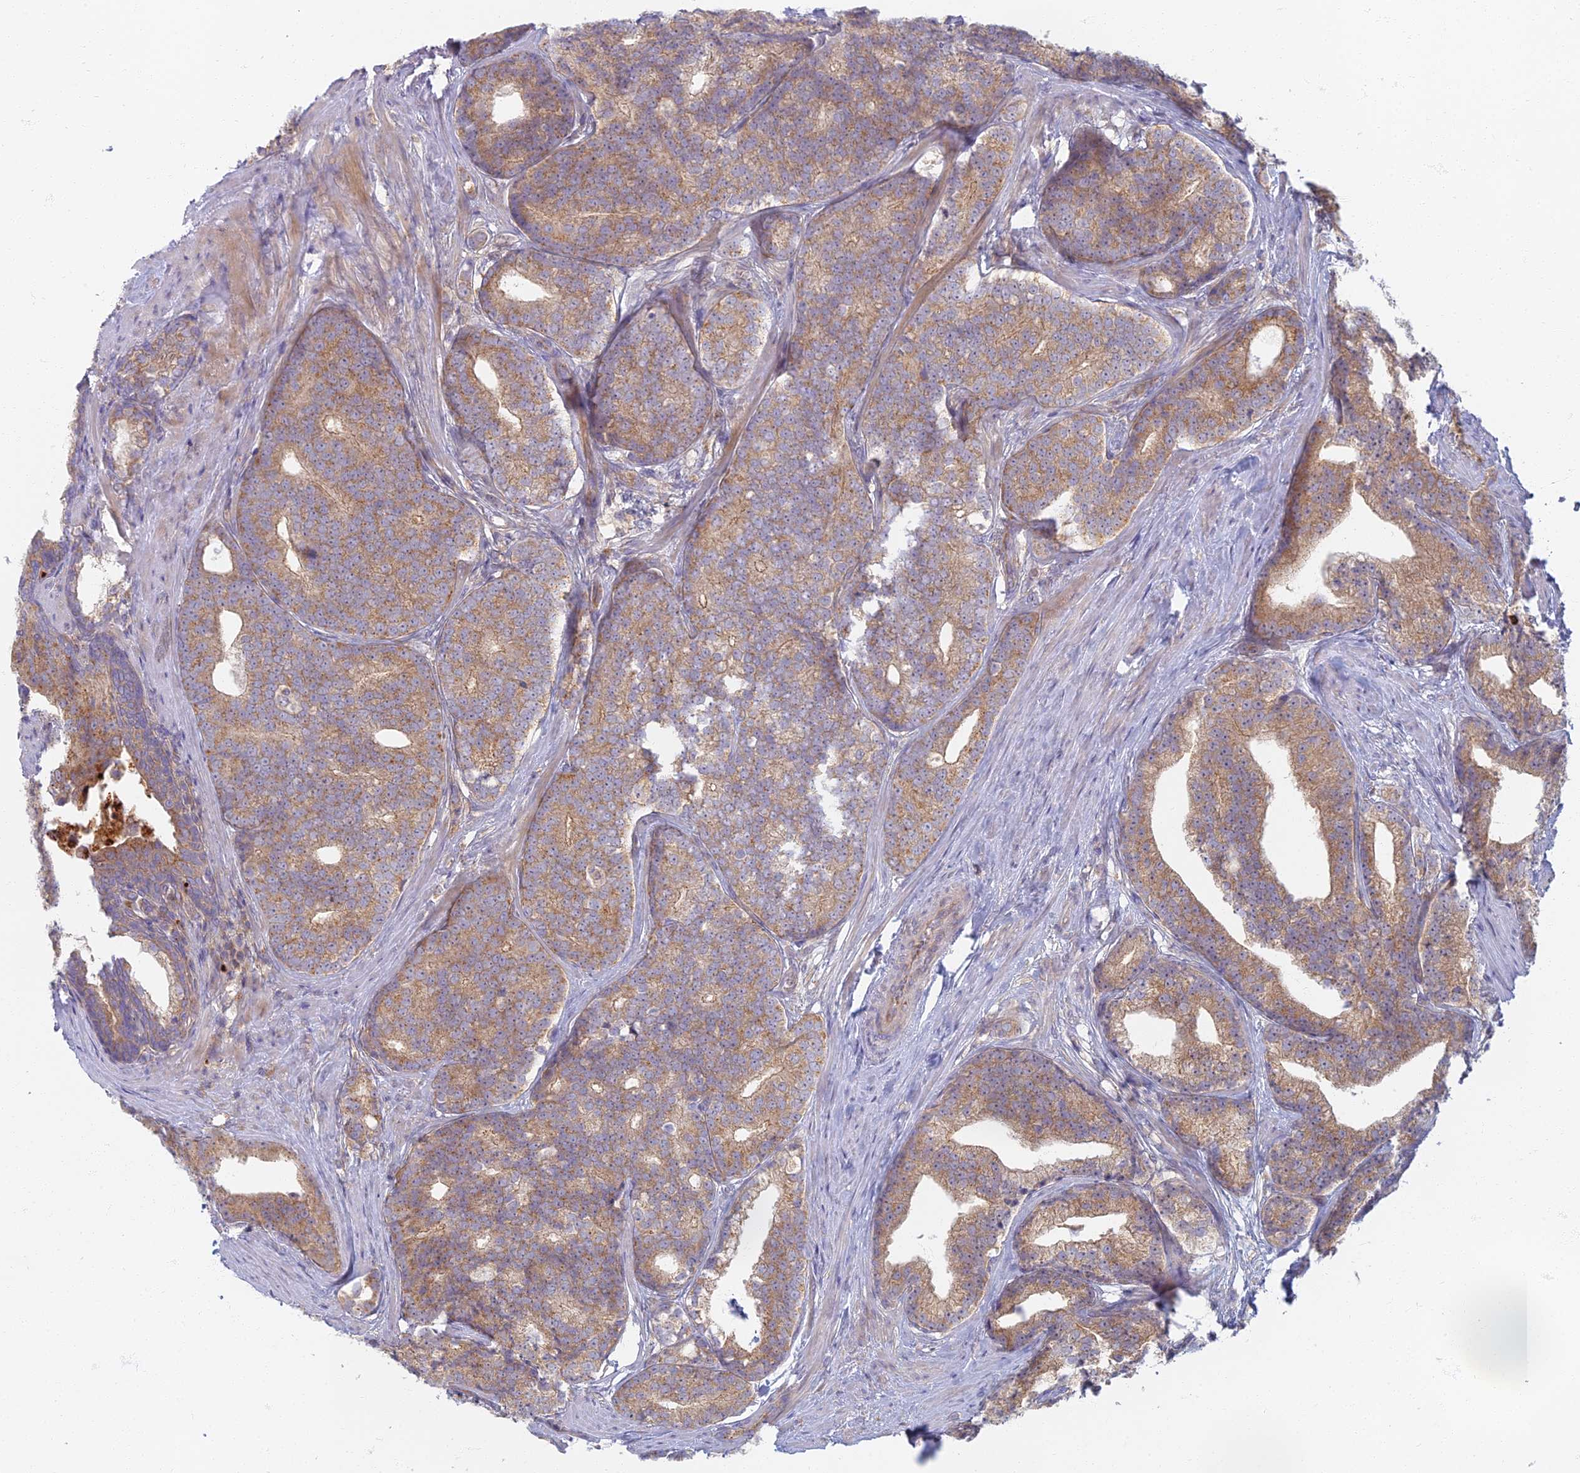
{"staining": {"intensity": "moderate", "quantity": ">75%", "location": "cytoplasmic/membranous"}, "tissue": "prostate cancer", "cell_type": "Tumor cells", "image_type": "cancer", "snomed": [{"axis": "morphology", "description": "Adenocarcinoma, Low grade"}, {"axis": "topography", "description": "Prostate"}], "caption": "High-magnification brightfield microscopy of prostate cancer (adenocarcinoma (low-grade)) stained with DAB (3,3'-diaminobenzidine) (brown) and counterstained with hematoxylin (blue). tumor cells exhibit moderate cytoplasmic/membranous staining is appreciated in about>75% of cells.", "gene": "PROX2", "patient": {"sex": "male", "age": 71}}